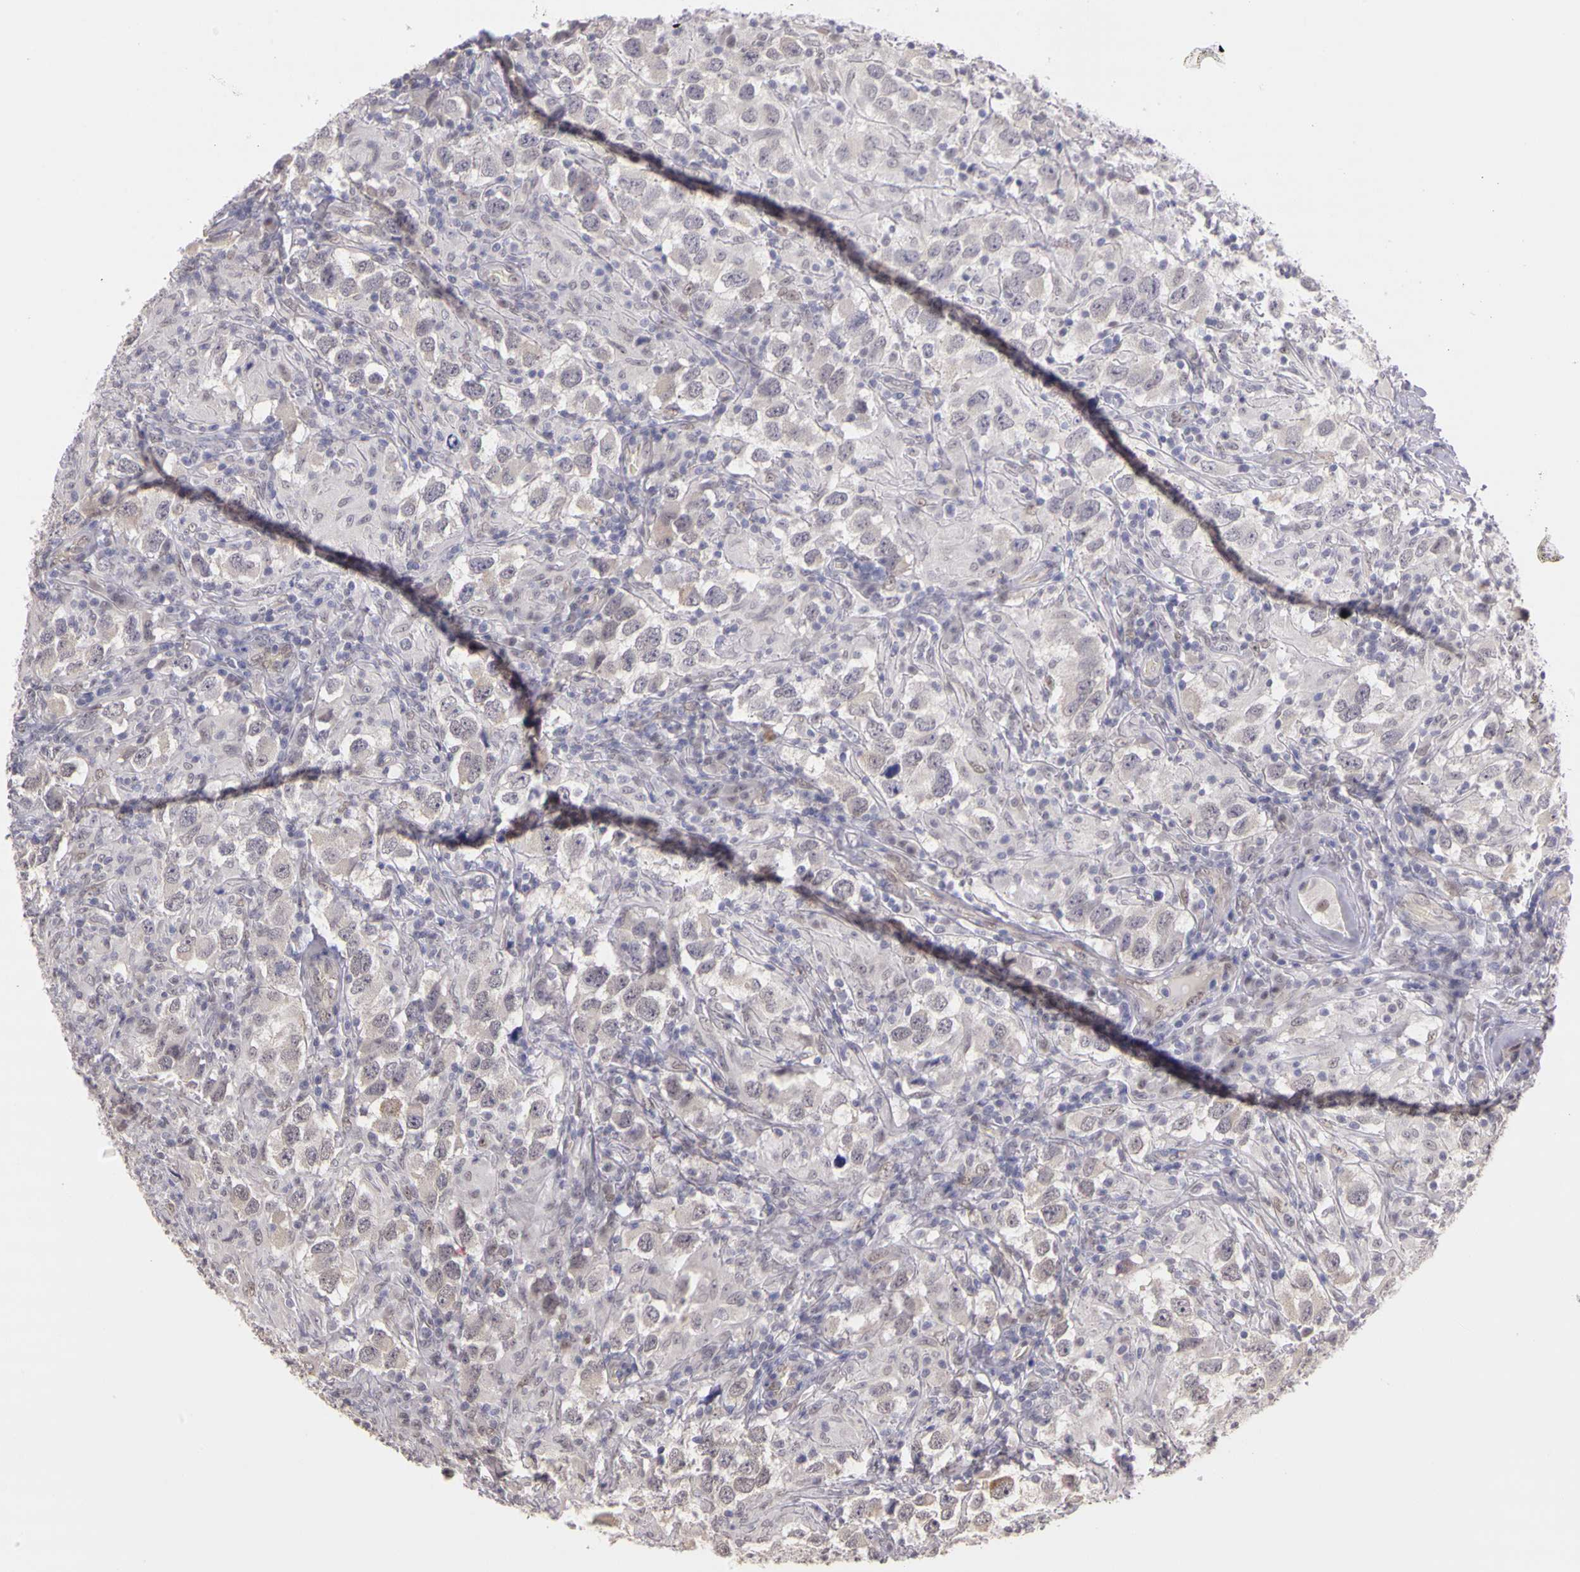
{"staining": {"intensity": "weak", "quantity": "<25%", "location": "nuclear"}, "tissue": "testis cancer", "cell_type": "Tumor cells", "image_type": "cancer", "snomed": [{"axis": "morphology", "description": "Carcinoma, Embryonal, NOS"}, {"axis": "topography", "description": "Testis"}], "caption": "Micrograph shows no significant protein positivity in tumor cells of testis embryonal carcinoma.", "gene": "WDR13", "patient": {"sex": "male", "age": 21}}